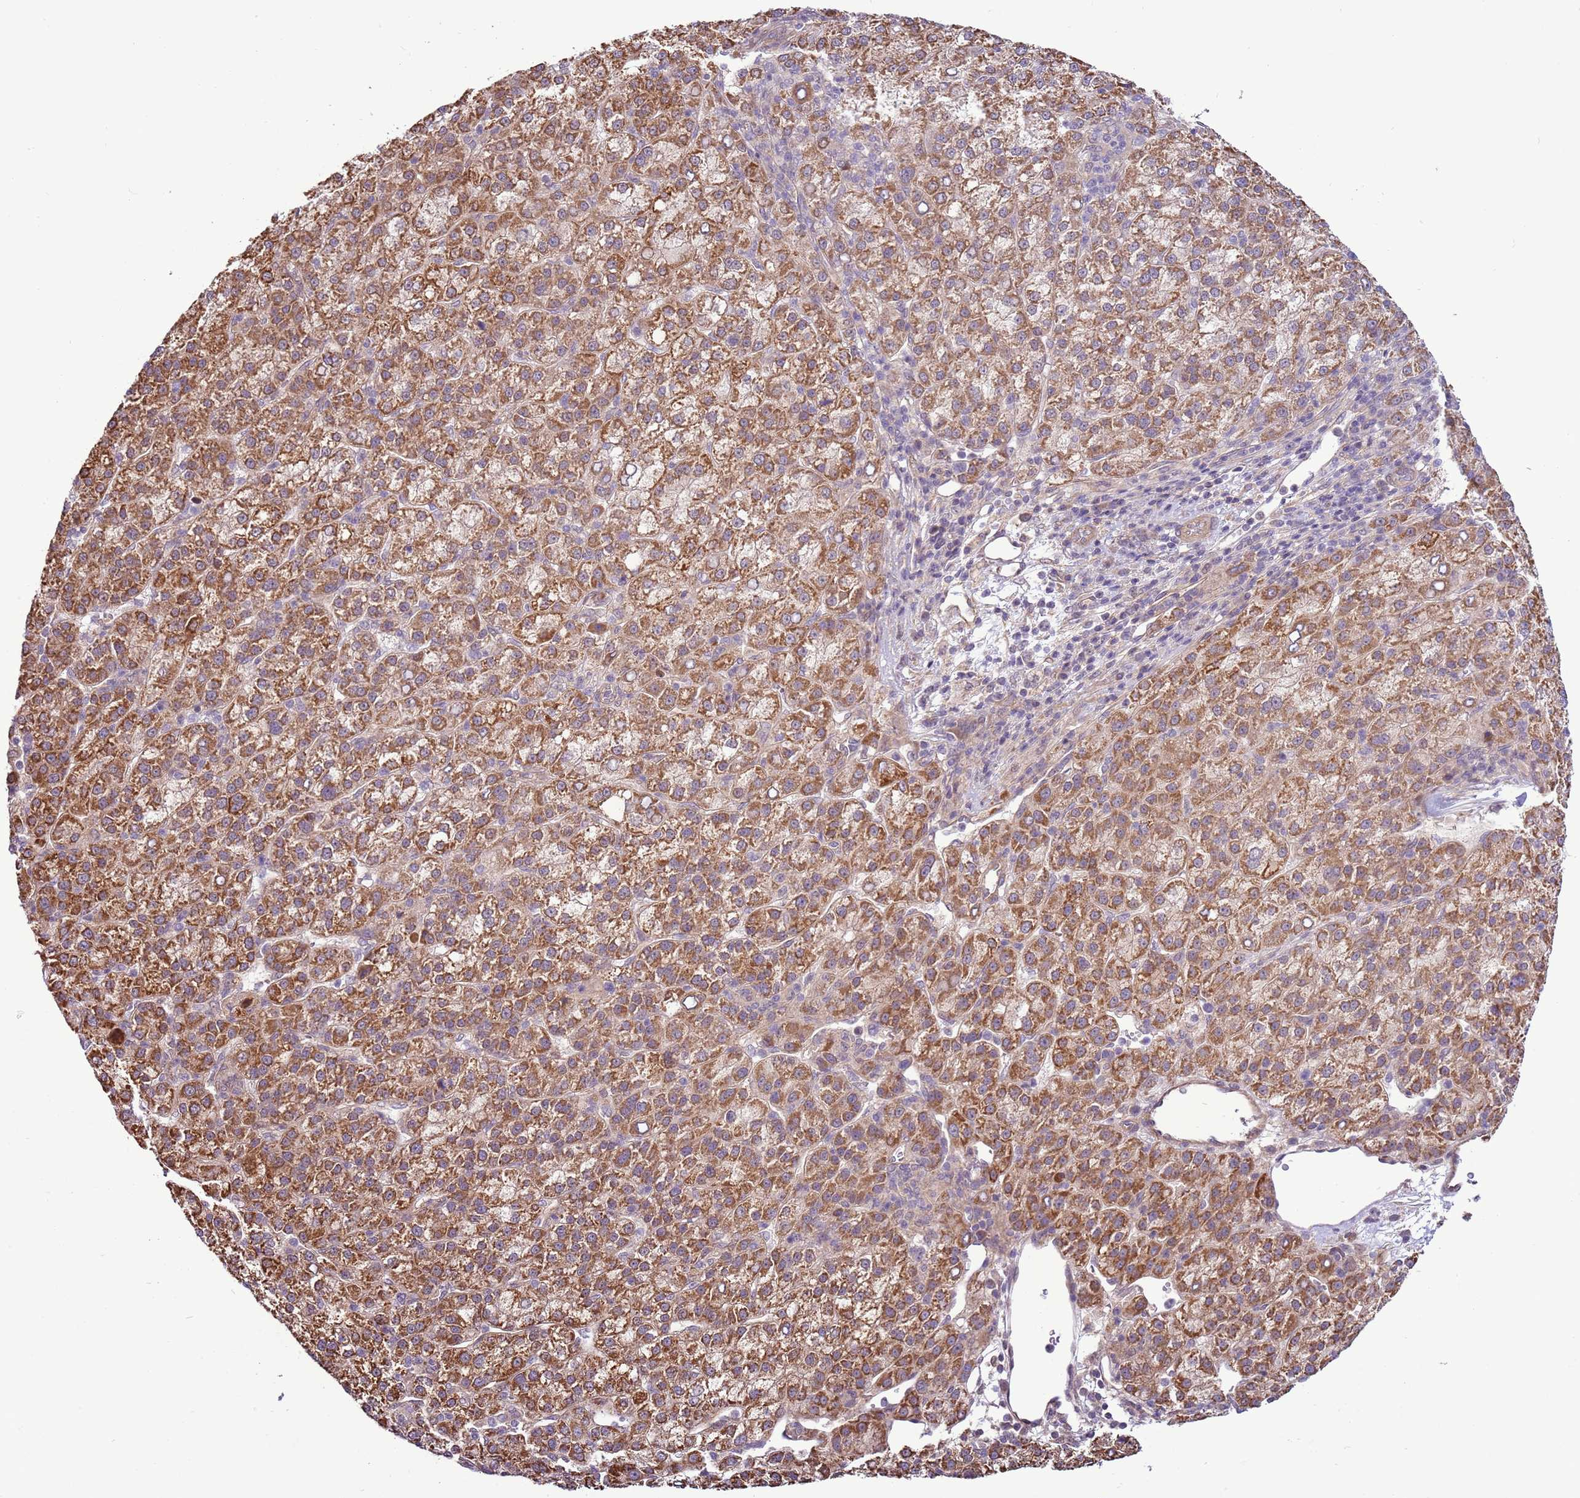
{"staining": {"intensity": "moderate", "quantity": ">75%", "location": "cytoplasmic/membranous"}, "tissue": "liver cancer", "cell_type": "Tumor cells", "image_type": "cancer", "snomed": [{"axis": "morphology", "description": "Carcinoma, Hepatocellular, NOS"}, {"axis": "topography", "description": "Liver"}], "caption": "High-magnification brightfield microscopy of liver cancer stained with DAB (brown) and counterstained with hematoxylin (blue). tumor cells exhibit moderate cytoplasmic/membranous staining is appreciated in about>75% of cells. (brown staining indicates protein expression, while blue staining denotes nuclei).", "gene": "SCARA3", "patient": {"sex": "female", "age": 58}}